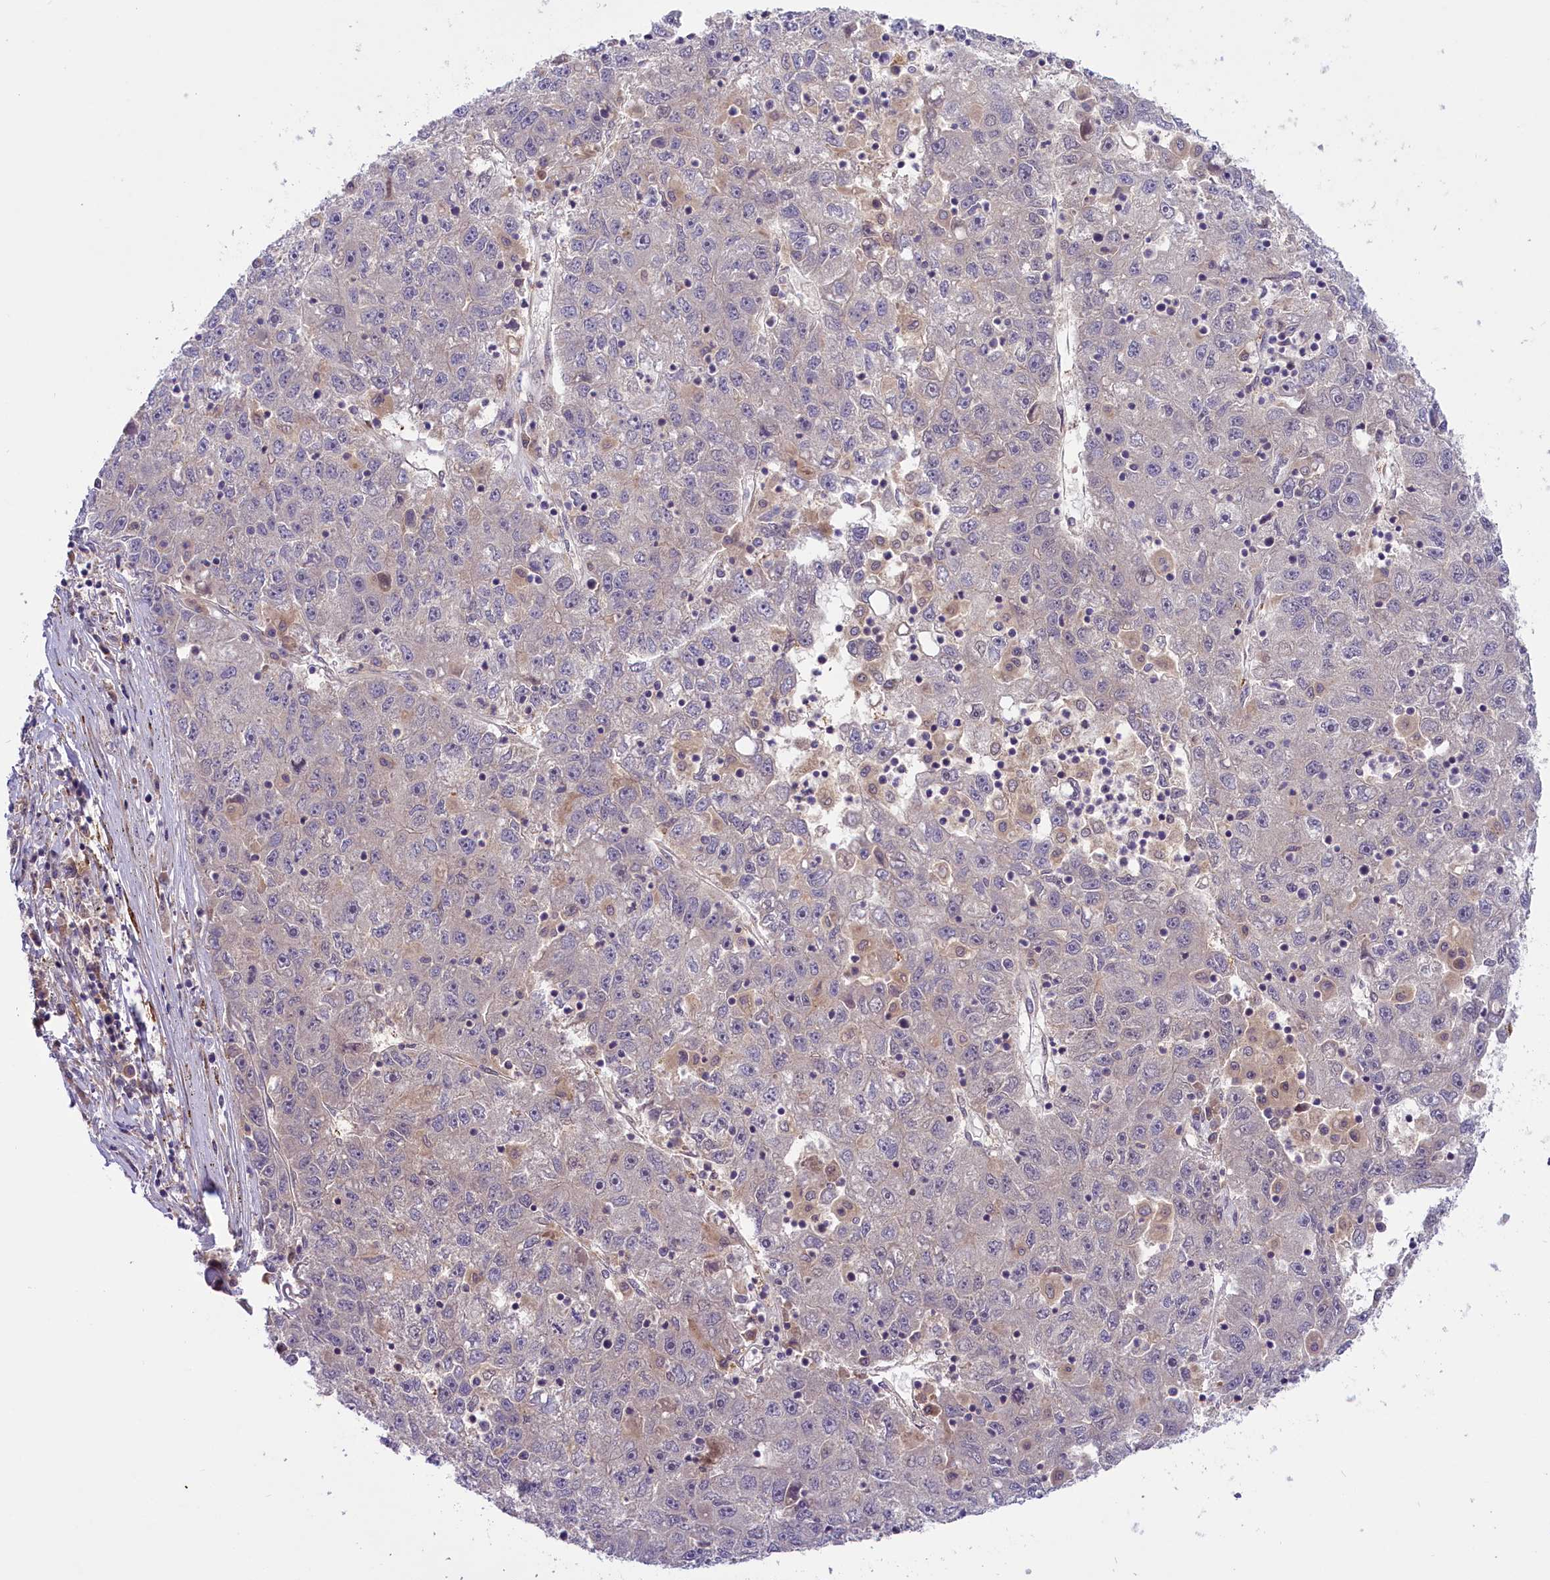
{"staining": {"intensity": "negative", "quantity": "none", "location": "none"}, "tissue": "liver cancer", "cell_type": "Tumor cells", "image_type": "cancer", "snomed": [{"axis": "morphology", "description": "Carcinoma, Hepatocellular, NOS"}, {"axis": "topography", "description": "Liver"}], "caption": "Liver hepatocellular carcinoma was stained to show a protein in brown. There is no significant staining in tumor cells.", "gene": "COG8", "patient": {"sex": "male", "age": 49}}